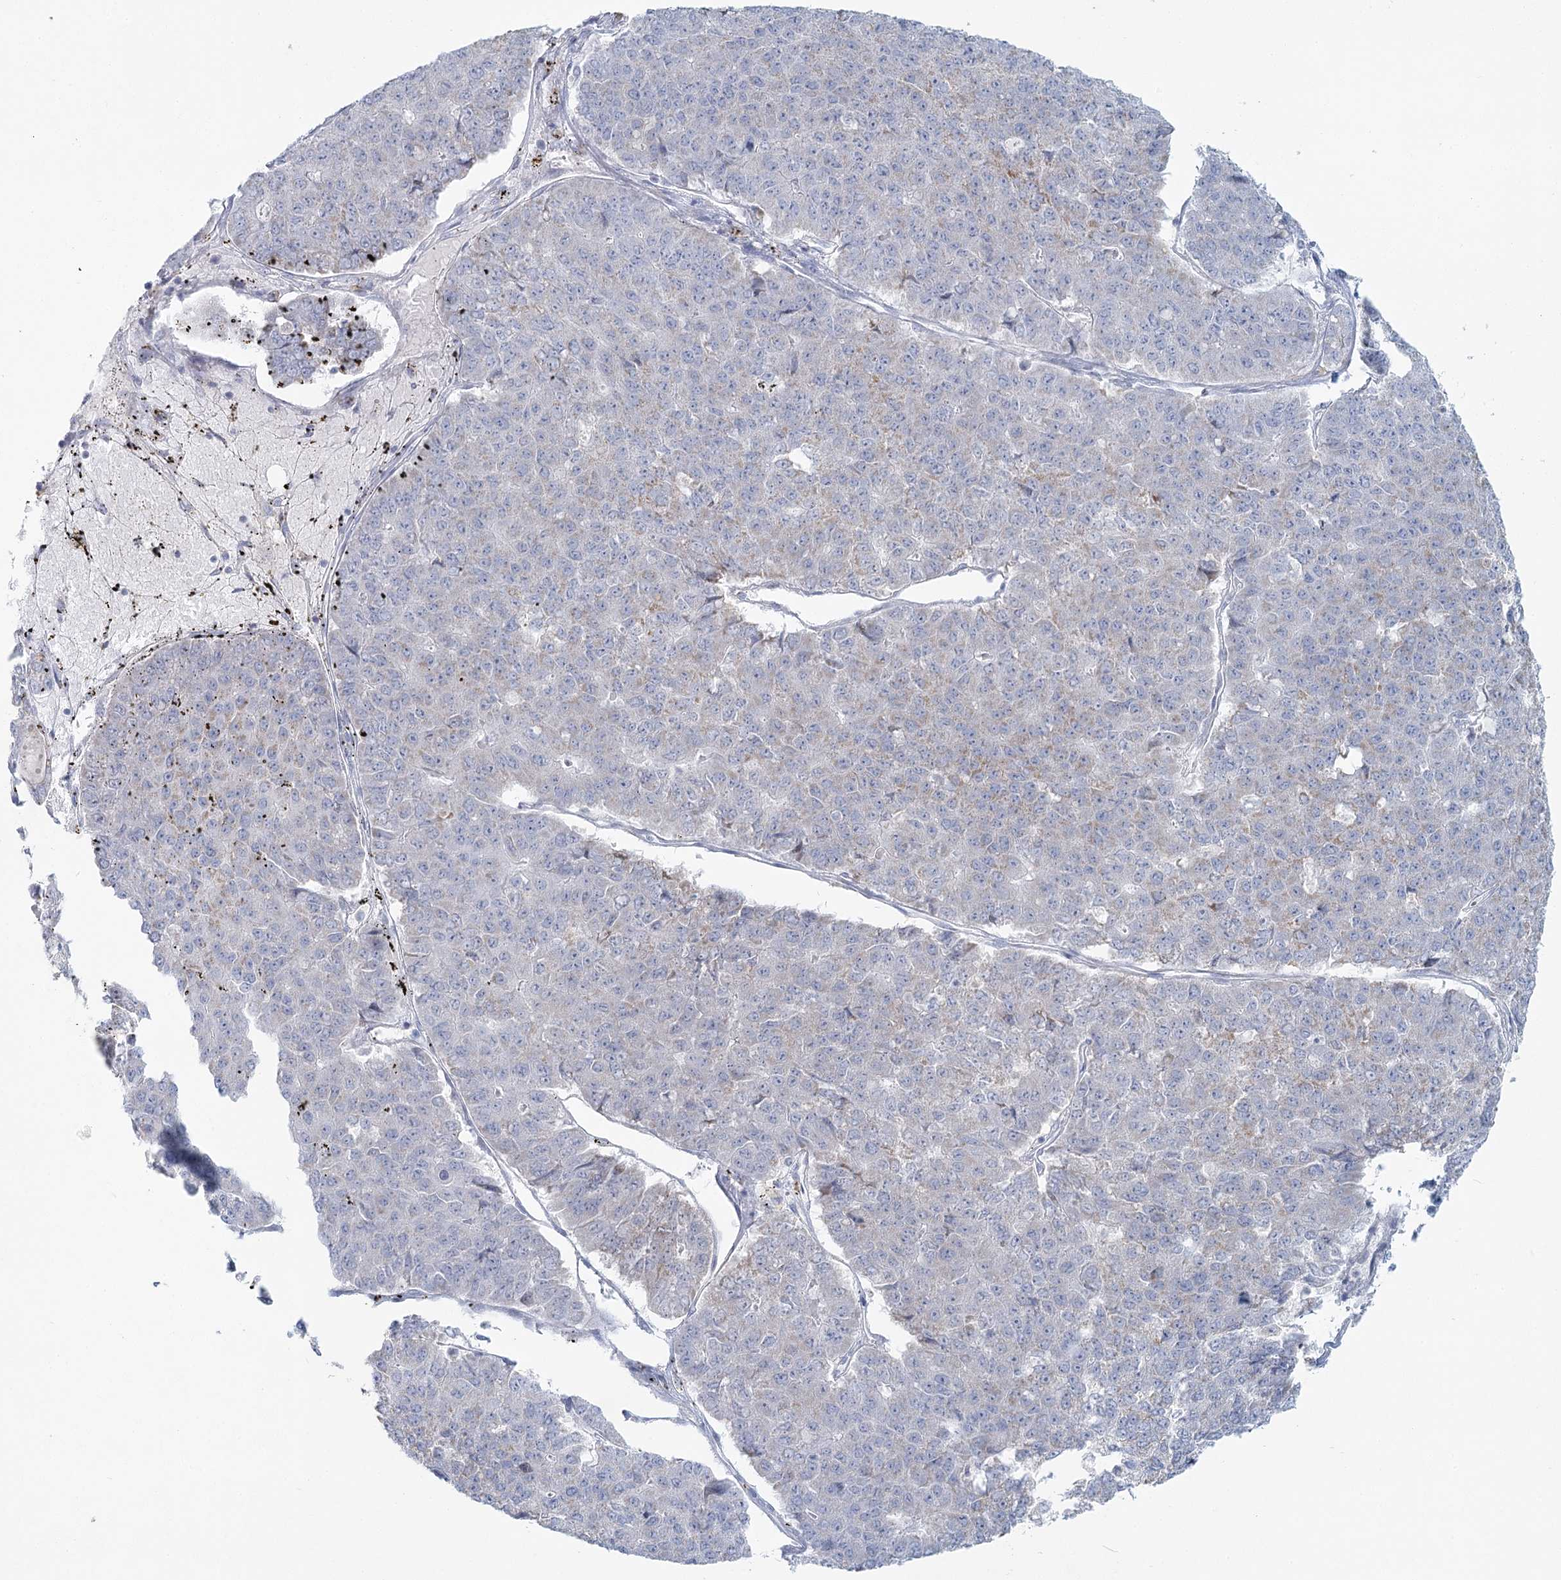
{"staining": {"intensity": "negative", "quantity": "none", "location": "none"}, "tissue": "pancreatic cancer", "cell_type": "Tumor cells", "image_type": "cancer", "snomed": [{"axis": "morphology", "description": "Adenocarcinoma, NOS"}, {"axis": "topography", "description": "Pancreas"}], "caption": "Tumor cells show no significant protein staining in pancreatic adenocarcinoma.", "gene": "BPHL", "patient": {"sex": "male", "age": 50}}